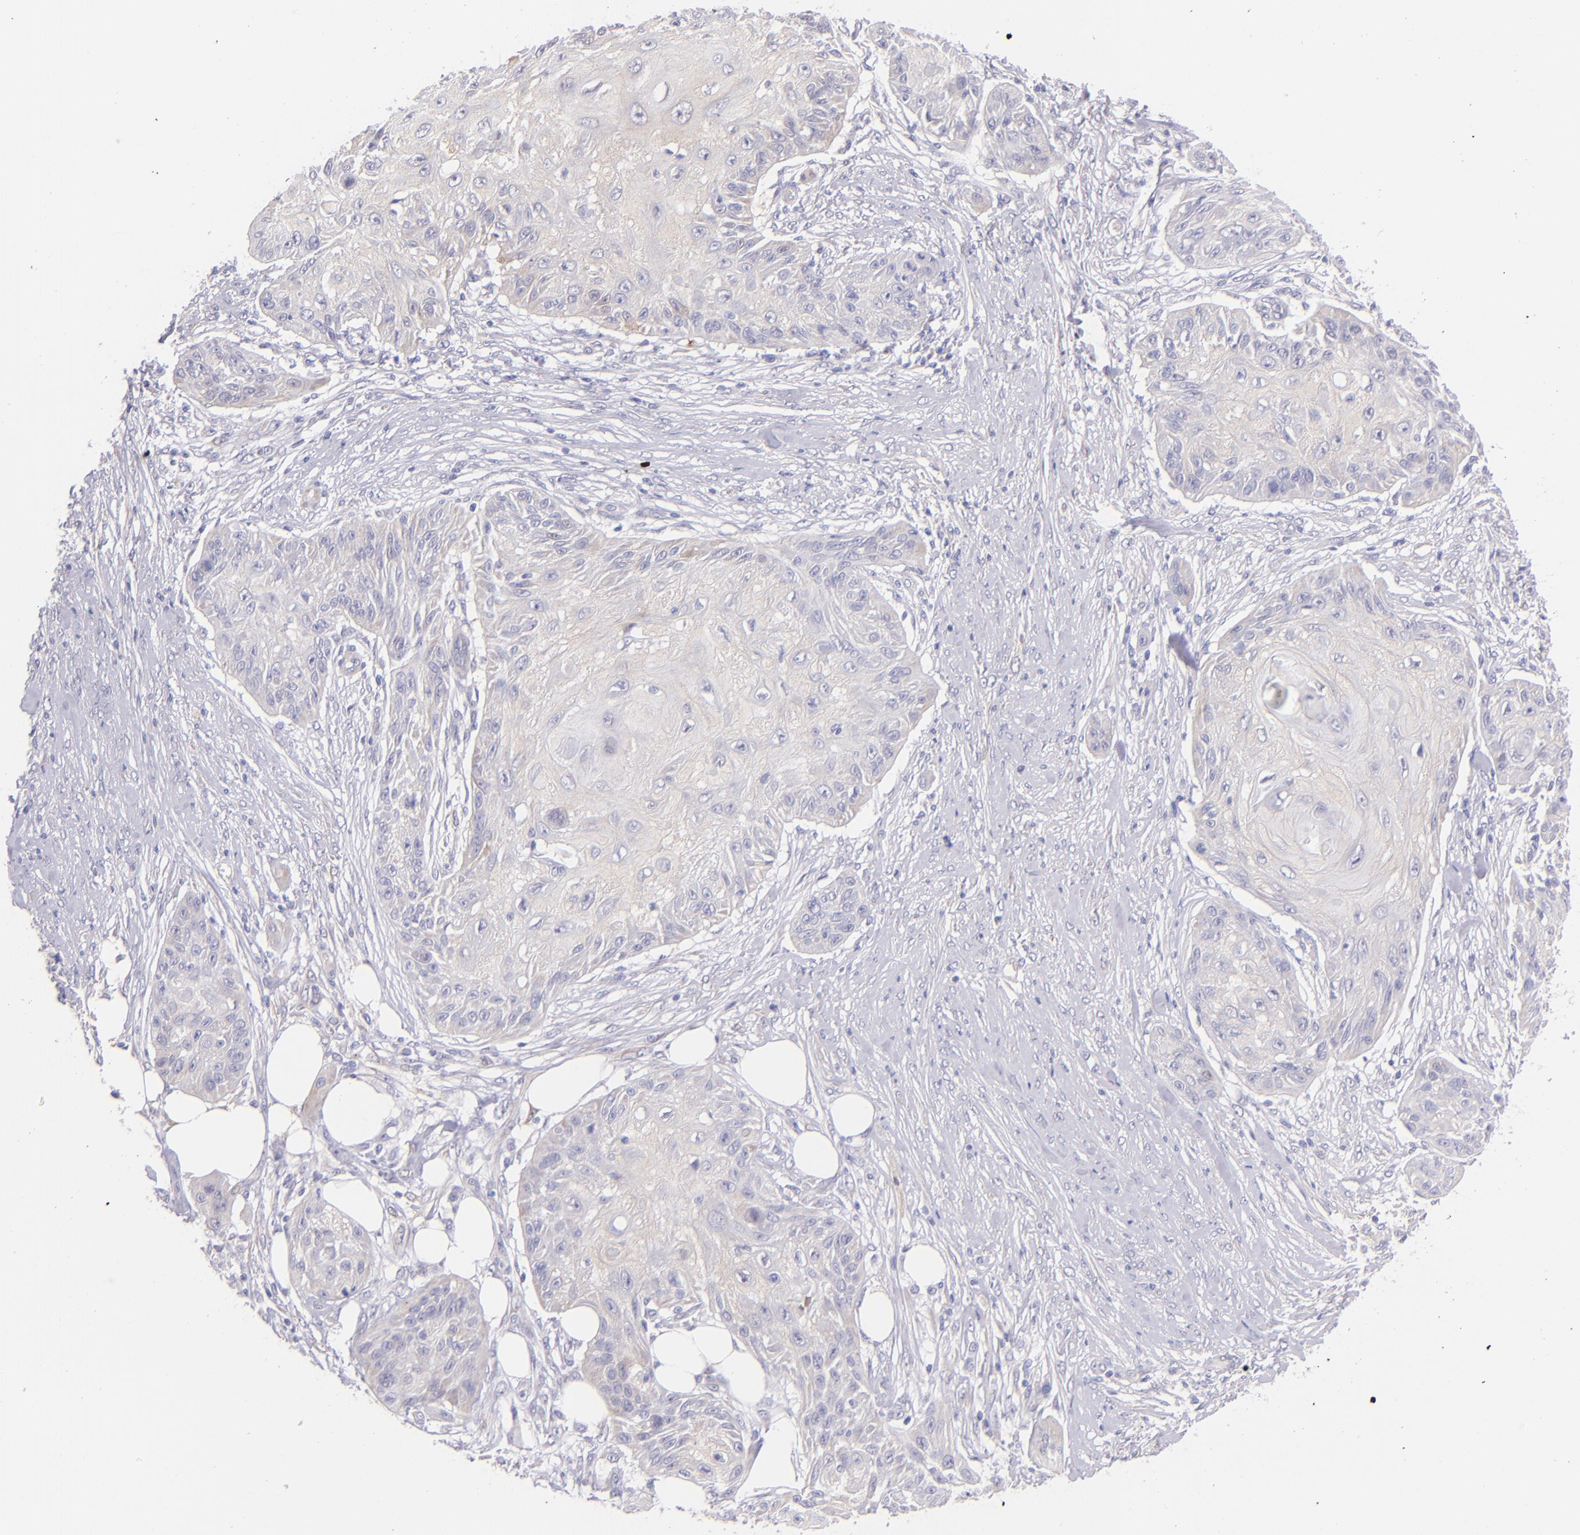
{"staining": {"intensity": "weak", "quantity": "25%-75%", "location": "cytoplasmic/membranous"}, "tissue": "skin cancer", "cell_type": "Tumor cells", "image_type": "cancer", "snomed": [{"axis": "morphology", "description": "Squamous cell carcinoma, NOS"}, {"axis": "topography", "description": "Skin"}], "caption": "This histopathology image demonstrates skin cancer stained with IHC to label a protein in brown. The cytoplasmic/membranous of tumor cells show weak positivity for the protein. Nuclei are counter-stained blue.", "gene": "SH2D4A", "patient": {"sex": "female", "age": 88}}